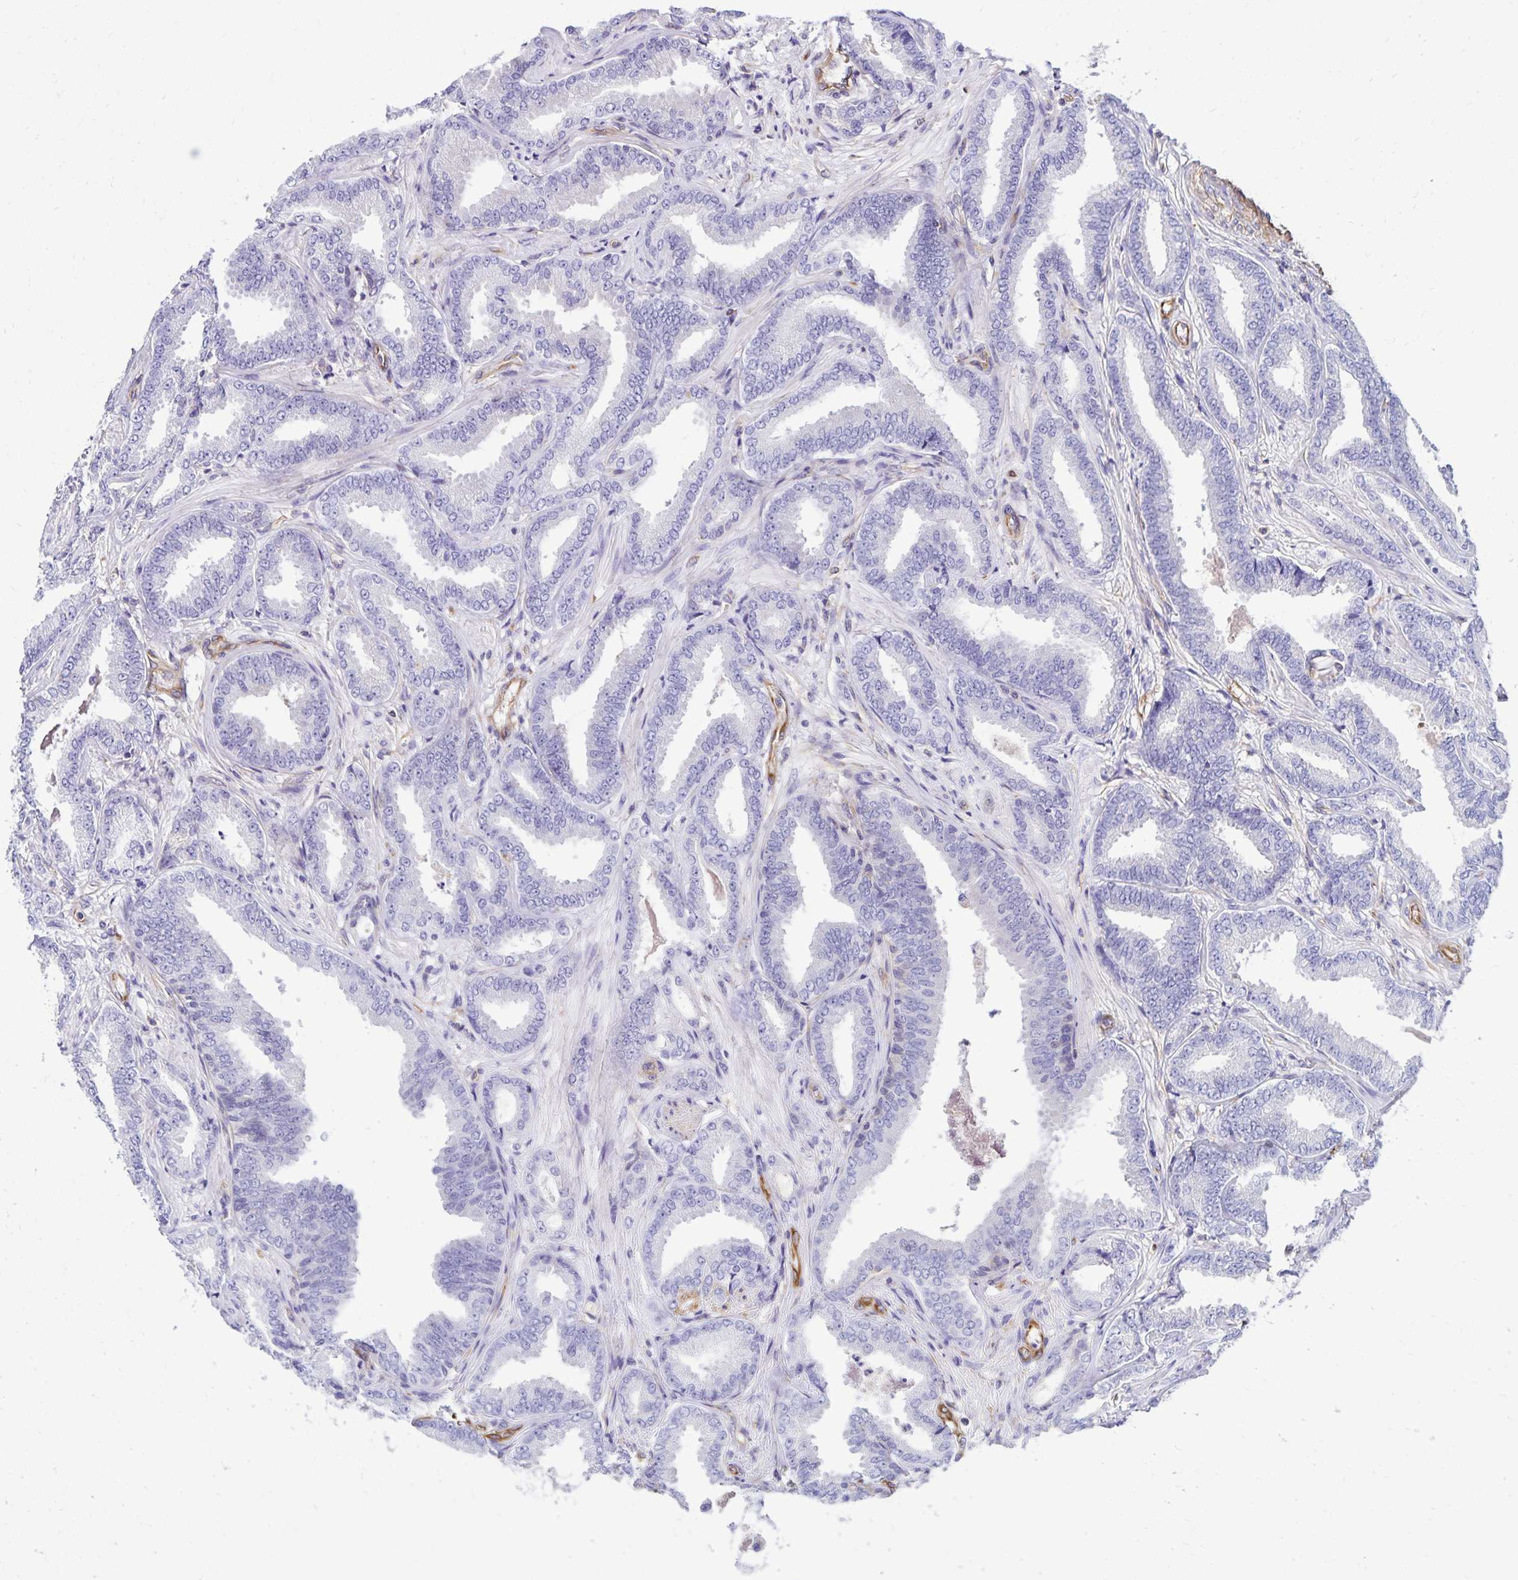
{"staining": {"intensity": "negative", "quantity": "none", "location": "none"}, "tissue": "prostate cancer", "cell_type": "Tumor cells", "image_type": "cancer", "snomed": [{"axis": "morphology", "description": "Adenocarcinoma, Low grade"}, {"axis": "topography", "description": "Prostate"}], "caption": "DAB (3,3'-diaminobenzidine) immunohistochemical staining of human prostate cancer (low-grade adenocarcinoma) exhibits no significant positivity in tumor cells.", "gene": "TRPV6", "patient": {"sex": "male", "age": 55}}